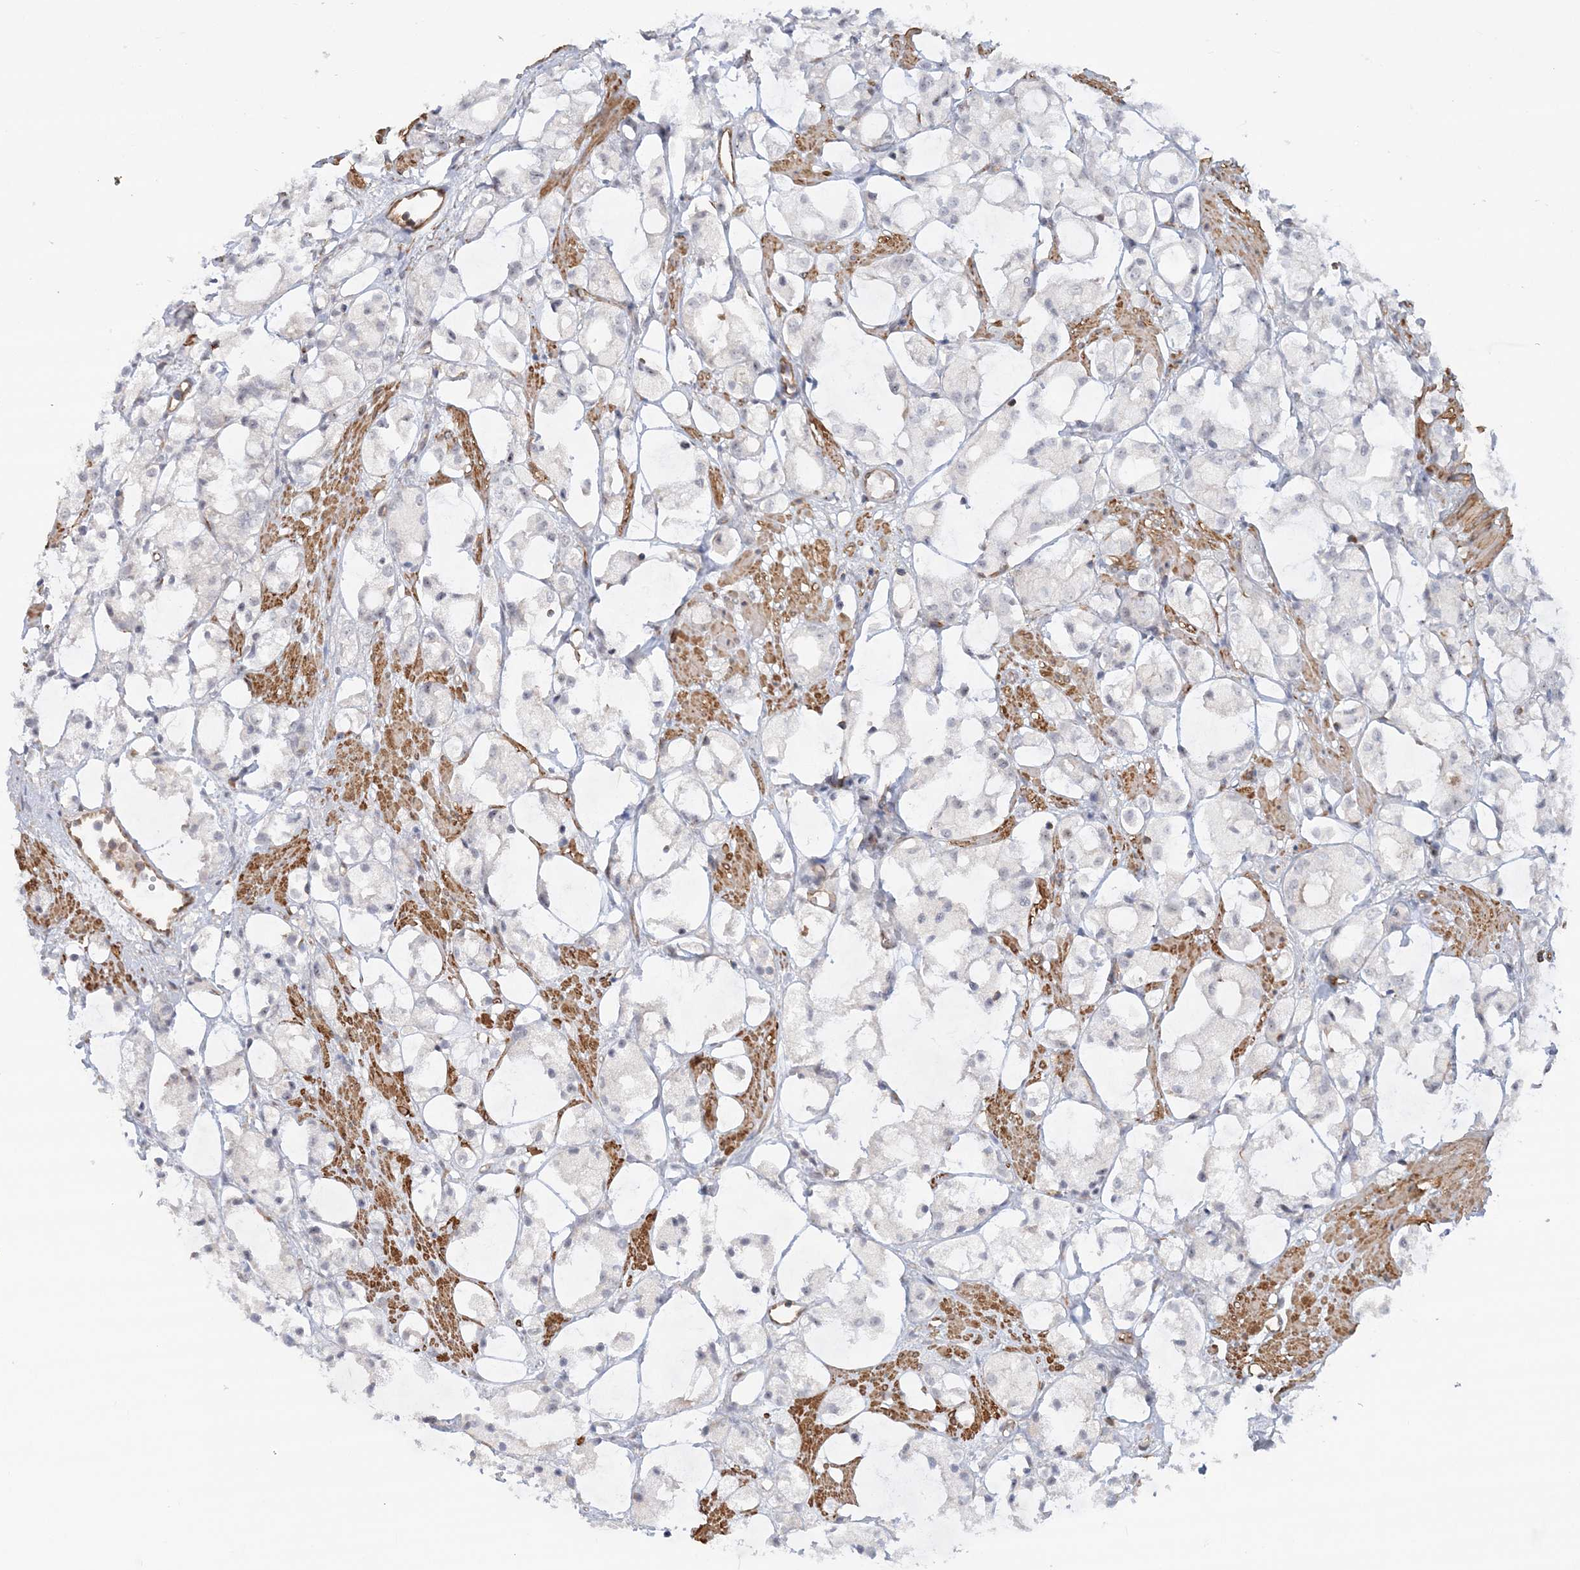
{"staining": {"intensity": "negative", "quantity": "none", "location": "none"}, "tissue": "prostate cancer", "cell_type": "Tumor cells", "image_type": "cancer", "snomed": [{"axis": "morphology", "description": "Adenocarcinoma, High grade"}, {"axis": "topography", "description": "Prostate"}], "caption": "Immunohistochemistry photomicrograph of prostate adenocarcinoma (high-grade) stained for a protein (brown), which displays no expression in tumor cells.", "gene": "ZNF821", "patient": {"sex": "male", "age": 85}}